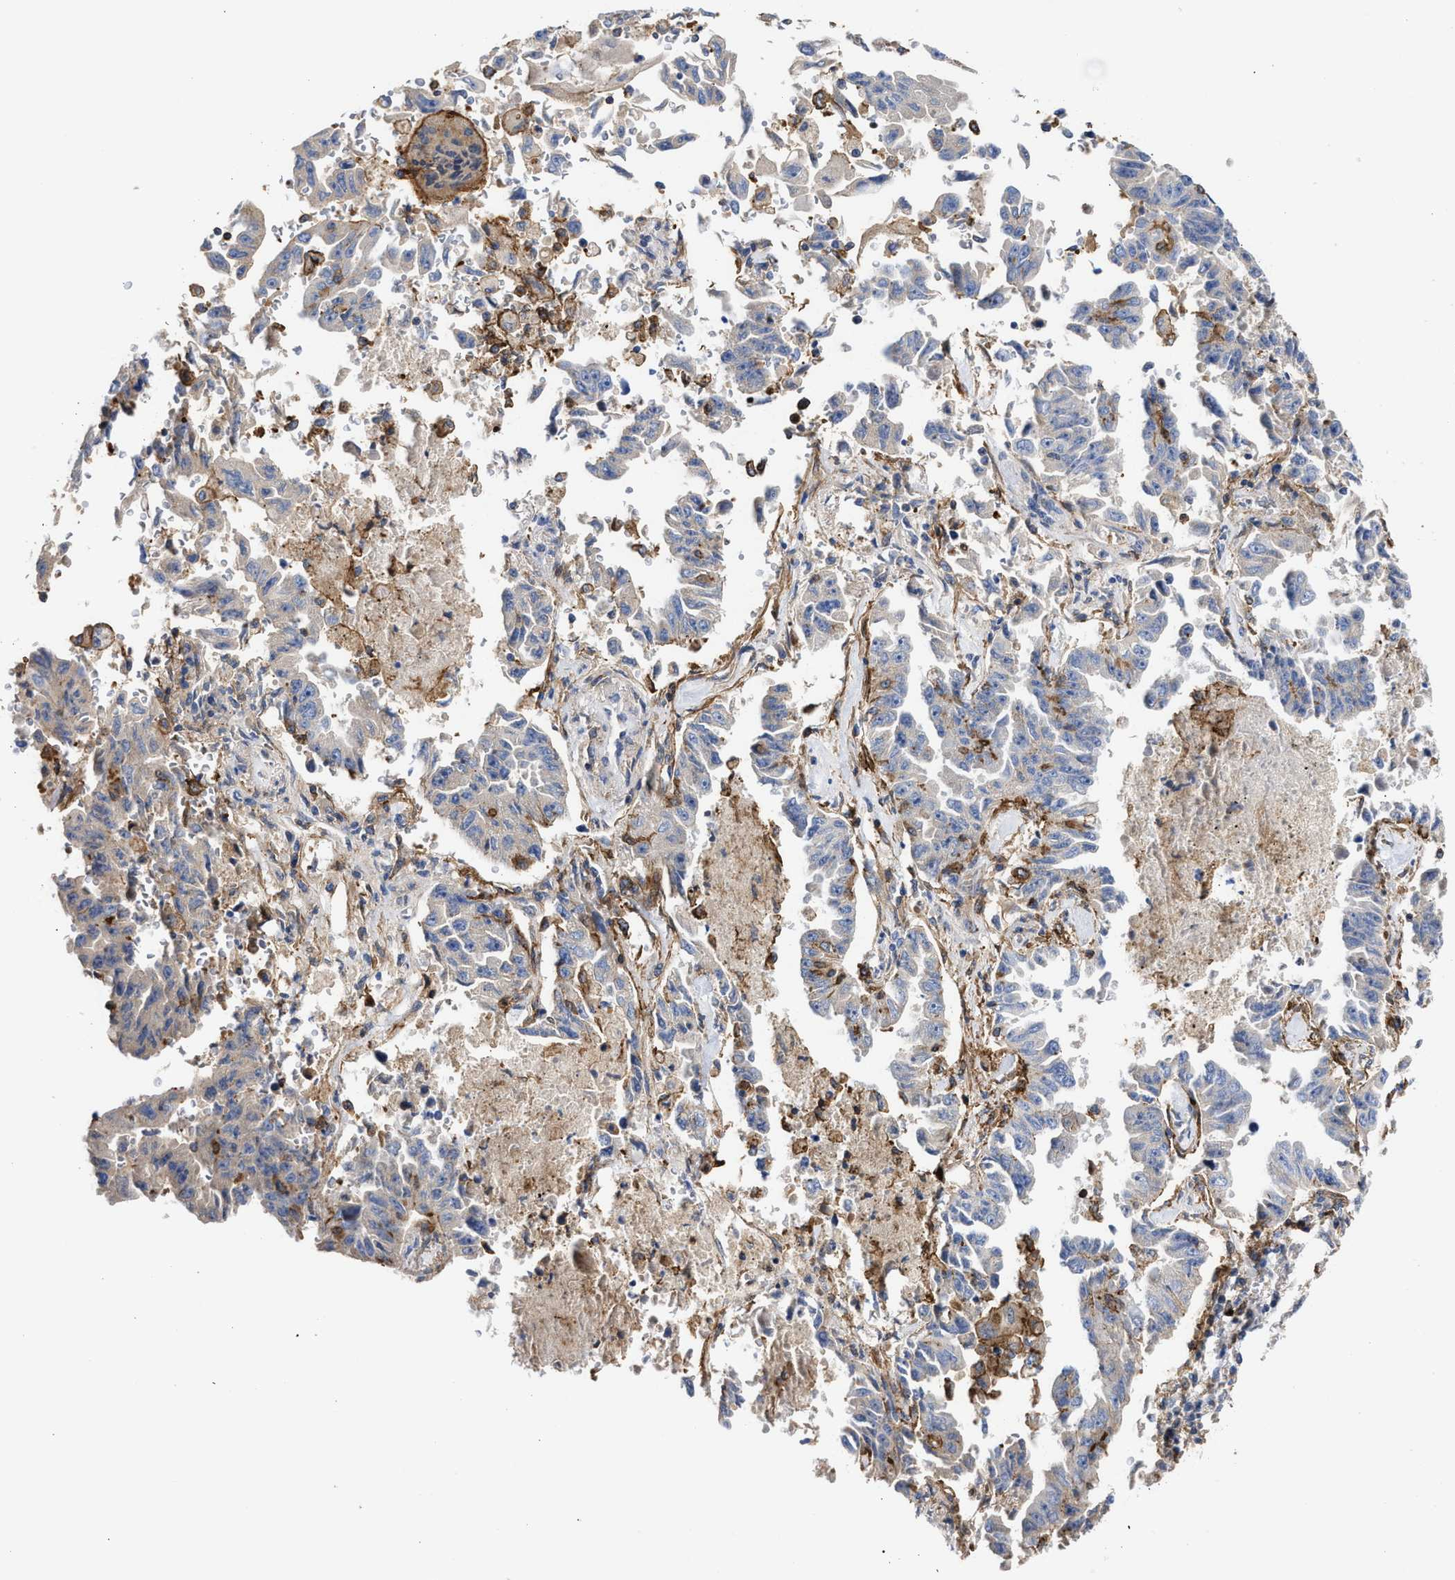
{"staining": {"intensity": "negative", "quantity": "none", "location": "none"}, "tissue": "lung cancer", "cell_type": "Tumor cells", "image_type": "cancer", "snomed": [{"axis": "morphology", "description": "Adenocarcinoma, NOS"}, {"axis": "topography", "description": "Lung"}], "caption": "This image is of lung cancer stained with IHC to label a protein in brown with the nuclei are counter-stained blue. There is no expression in tumor cells. Brightfield microscopy of IHC stained with DAB (brown) and hematoxylin (blue), captured at high magnification.", "gene": "HS3ST5", "patient": {"sex": "female", "age": 51}}